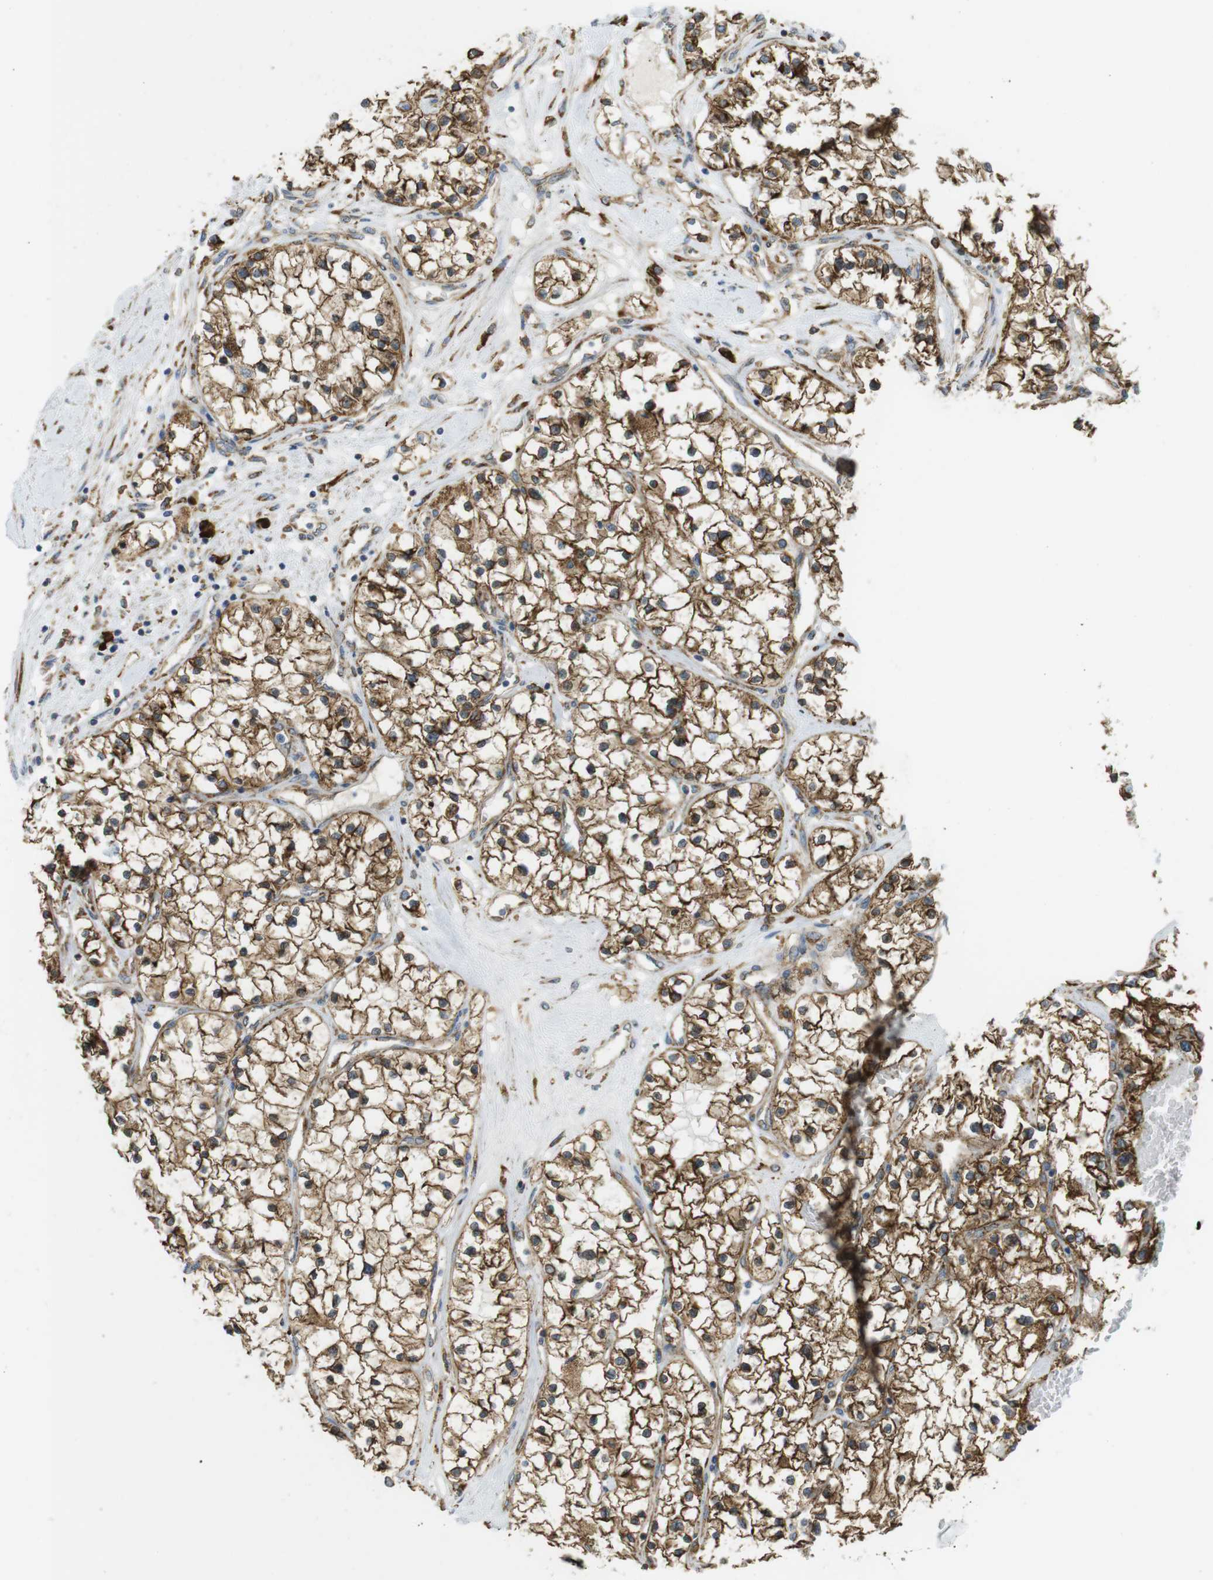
{"staining": {"intensity": "strong", "quantity": ">75%", "location": "cytoplasmic/membranous"}, "tissue": "renal cancer", "cell_type": "Tumor cells", "image_type": "cancer", "snomed": [{"axis": "morphology", "description": "Adenocarcinoma, NOS"}, {"axis": "topography", "description": "Kidney"}], "caption": "Strong cytoplasmic/membranous positivity for a protein is appreciated in about >75% of tumor cells of renal adenocarcinoma using immunohistochemistry (IHC).", "gene": "MBOAT2", "patient": {"sex": "male", "age": 68}}